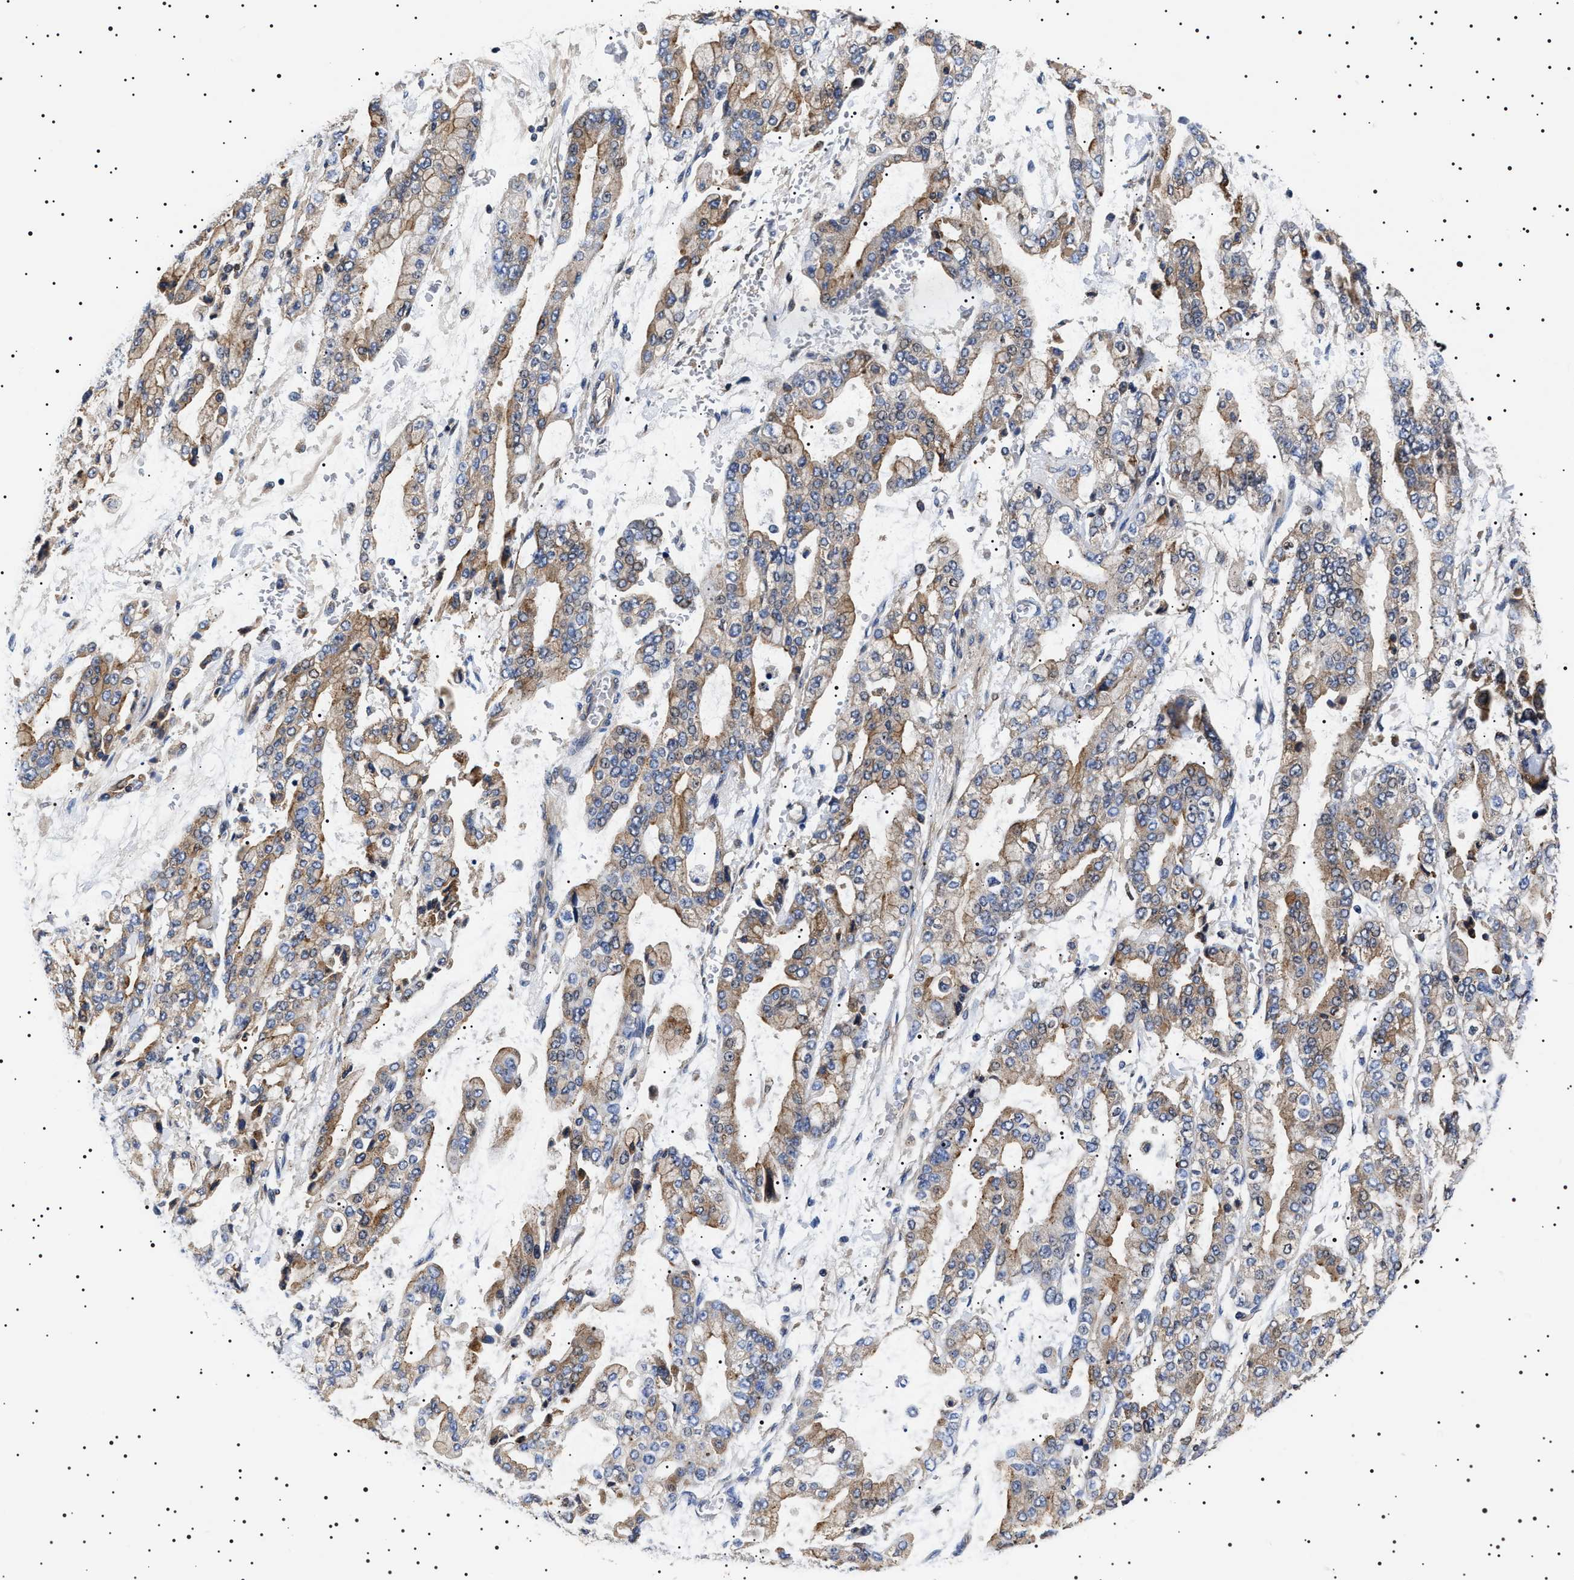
{"staining": {"intensity": "moderate", "quantity": "25%-75%", "location": "cytoplasmic/membranous"}, "tissue": "stomach cancer", "cell_type": "Tumor cells", "image_type": "cancer", "snomed": [{"axis": "morphology", "description": "Normal tissue, NOS"}, {"axis": "morphology", "description": "Adenocarcinoma, NOS"}, {"axis": "topography", "description": "Stomach, upper"}, {"axis": "topography", "description": "Stomach"}], "caption": "Protein staining shows moderate cytoplasmic/membranous expression in approximately 25%-75% of tumor cells in adenocarcinoma (stomach). Ihc stains the protein in brown and the nuclei are stained blue.", "gene": "SLC4A7", "patient": {"sex": "male", "age": 76}}